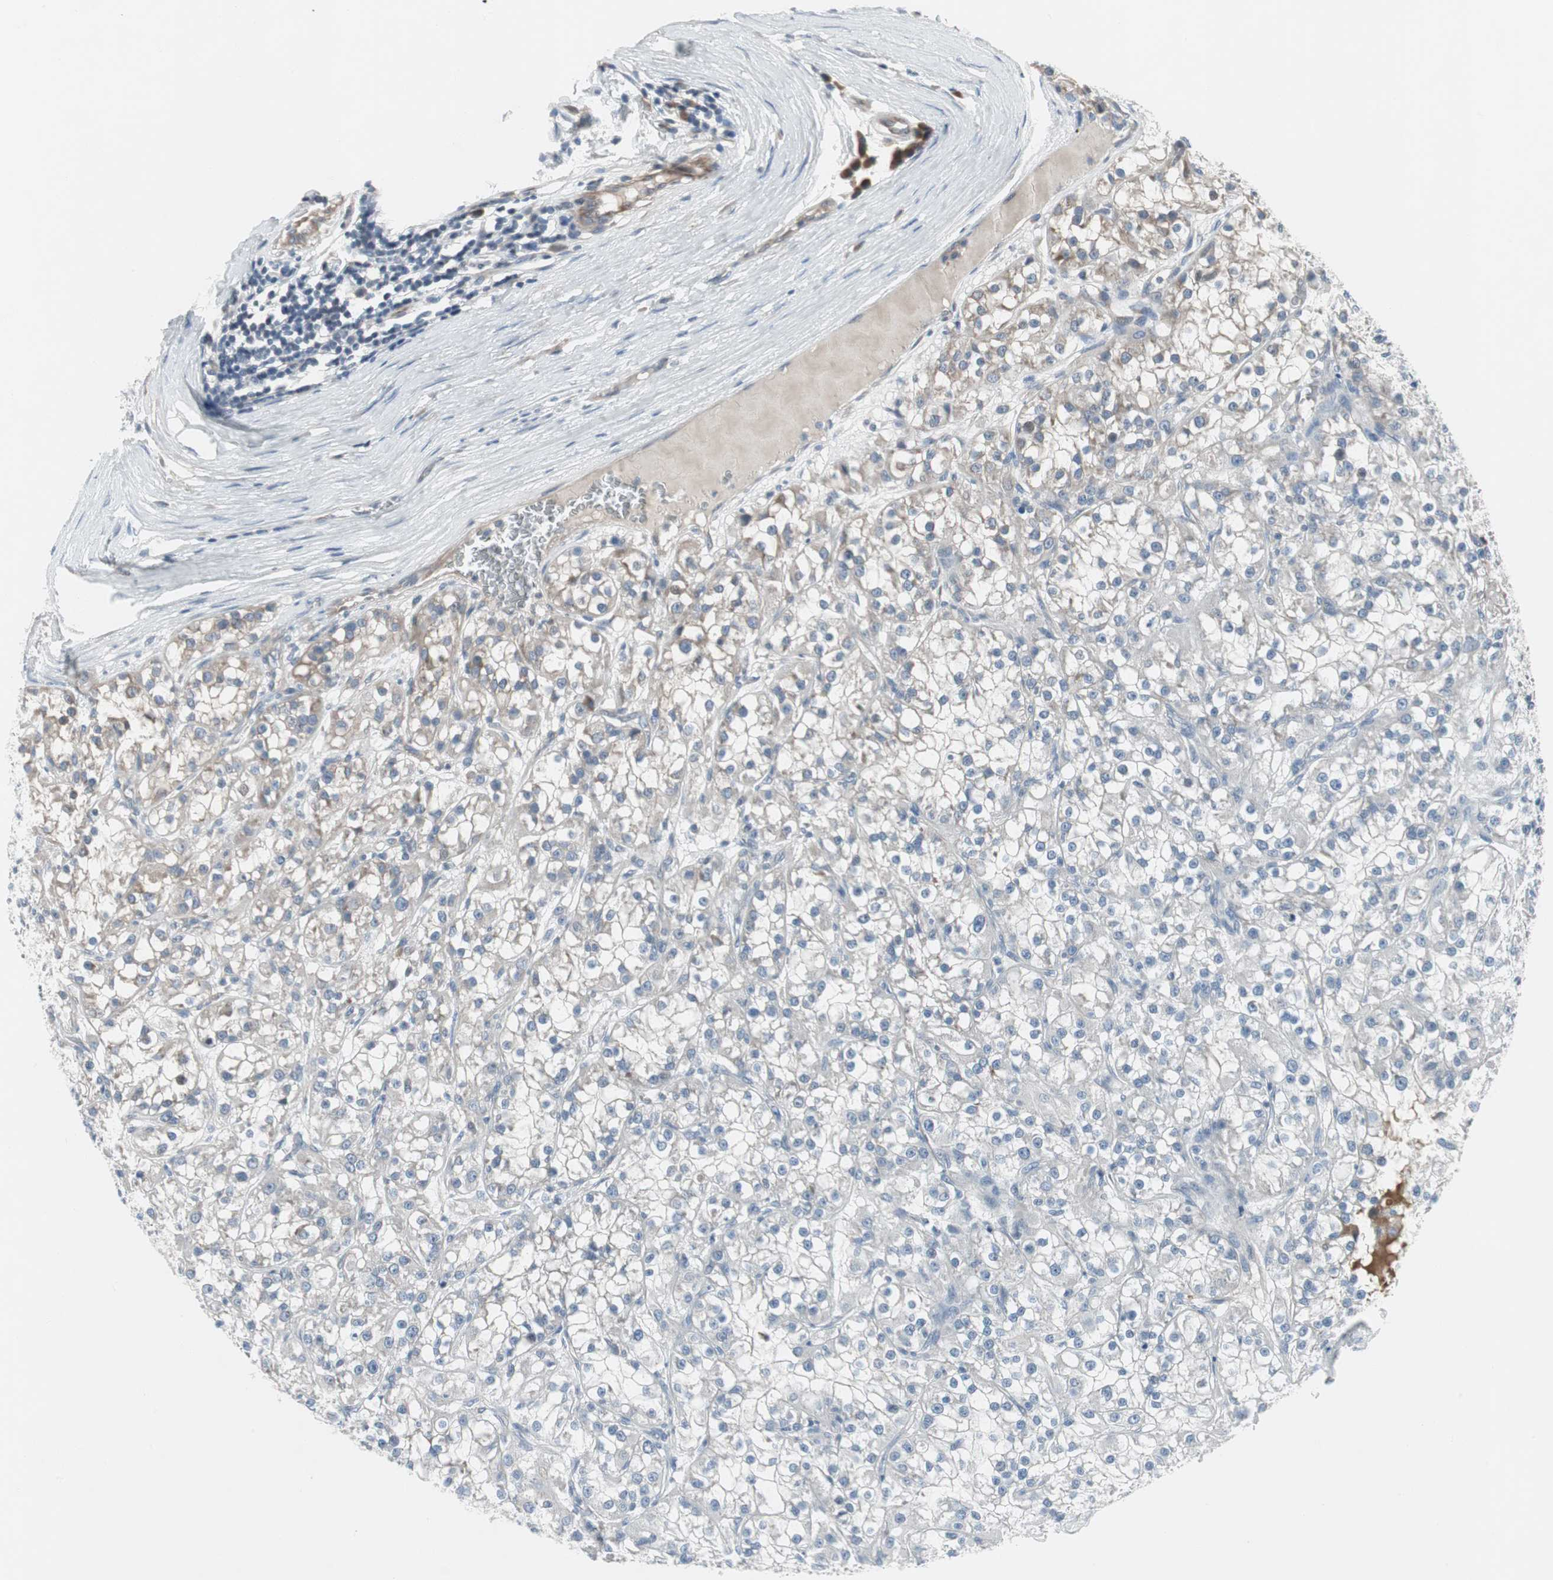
{"staining": {"intensity": "weak", "quantity": "<25%", "location": "cytoplasmic/membranous"}, "tissue": "renal cancer", "cell_type": "Tumor cells", "image_type": "cancer", "snomed": [{"axis": "morphology", "description": "Adenocarcinoma, NOS"}, {"axis": "topography", "description": "Kidney"}], "caption": "Human renal cancer stained for a protein using immunohistochemistry (IHC) exhibits no staining in tumor cells.", "gene": "PIGR", "patient": {"sex": "female", "age": 52}}